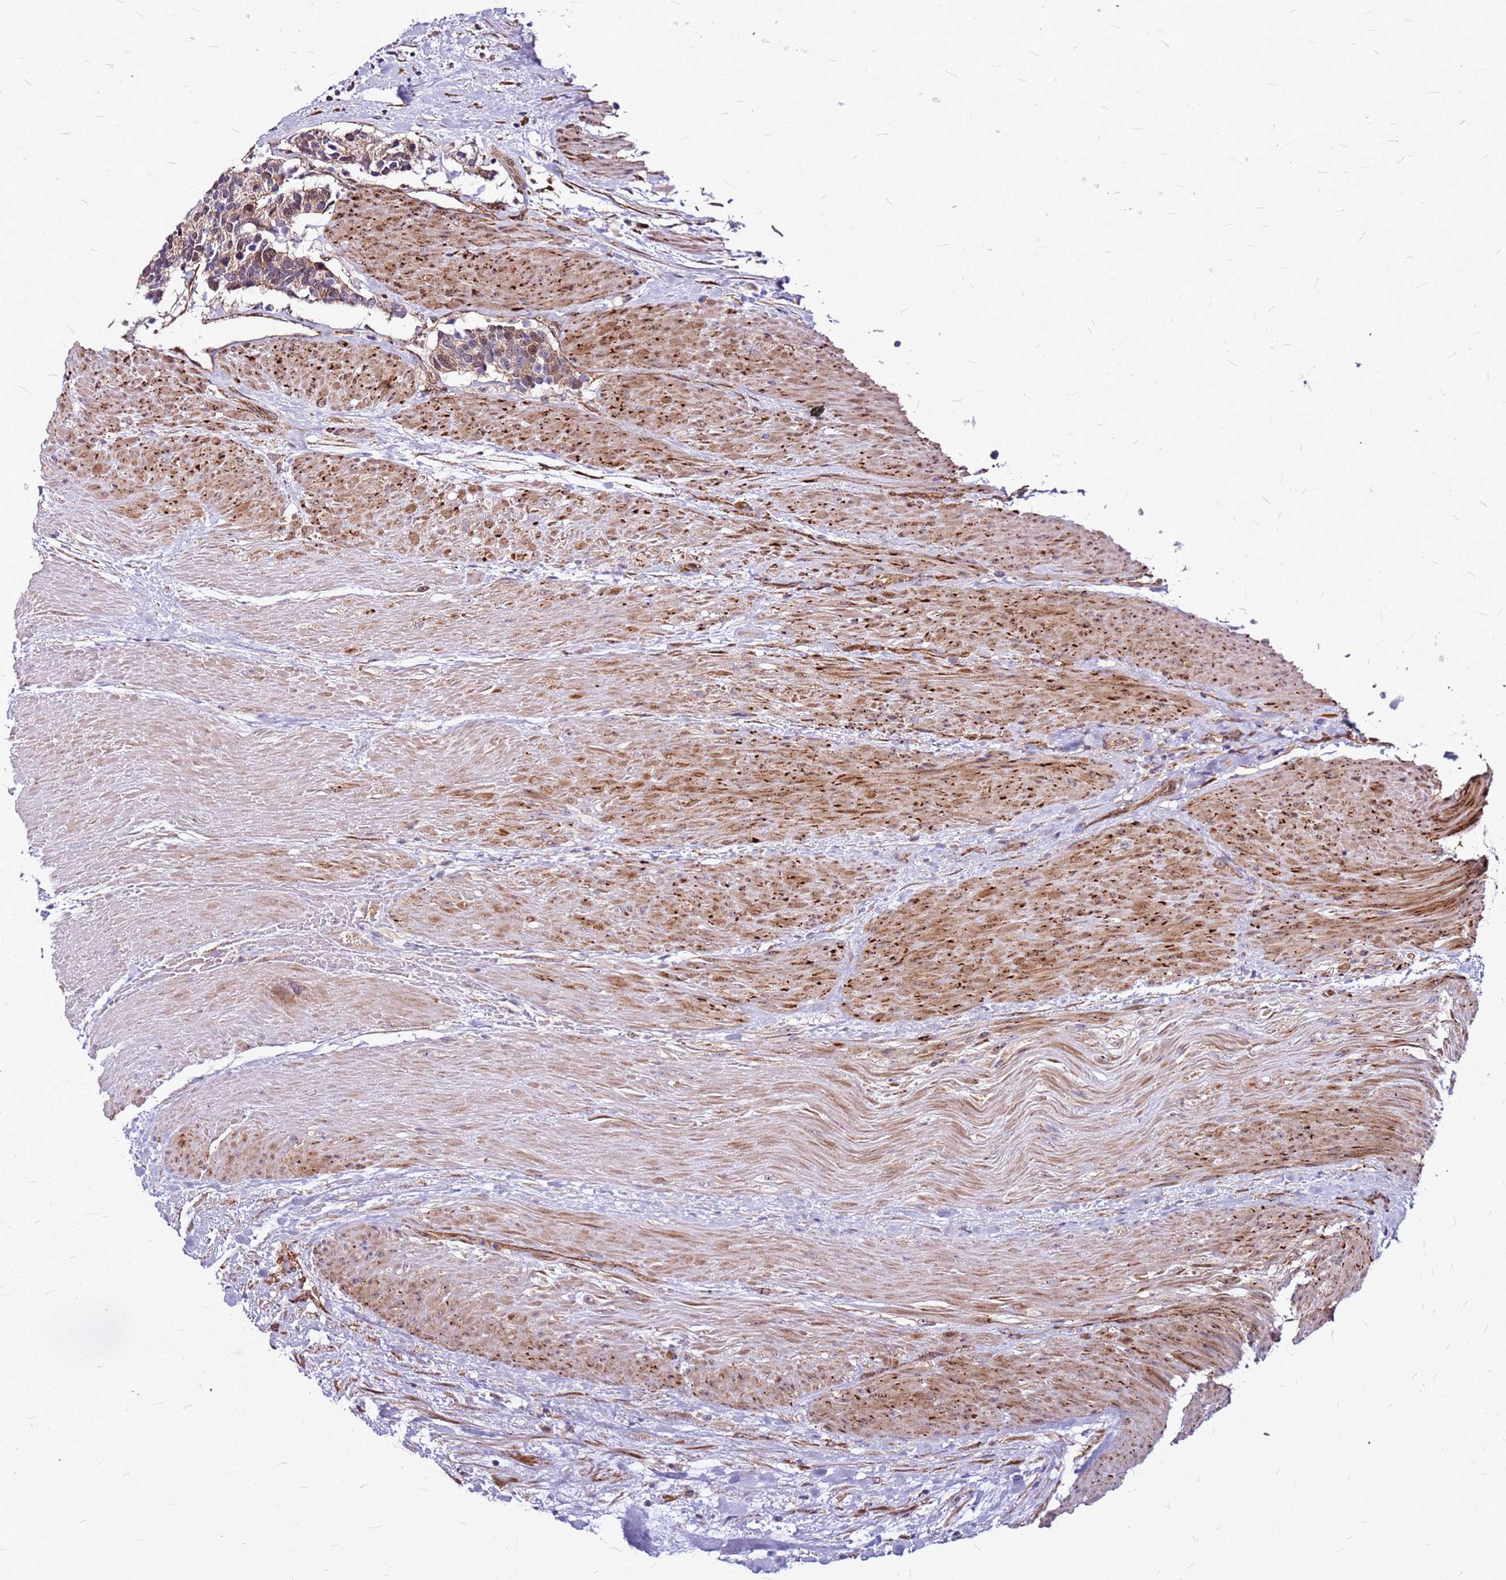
{"staining": {"intensity": "moderate", "quantity": "25%-75%", "location": "cytoplasmic/membranous,nuclear"}, "tissue": "carcinoid", "cell_type": "Tumor cells", "image_type": "cancer", "snomed": [{"axis": "morphology", "description": "Carcinoma, NOS"}, {"axis": "morphology", "description": "Carcinoid, malignant, NOS"}, {"axis": "topography", "description": "Urinary bladder"}], "caption": "Protein expression analysis of carcinoid displays moderate cytoplasmic/membranous and nuclear expression in approximately 25%-75% of tumor cells. (Stains: DAB in brown, nuclei in blue, Microscopy: brightfield microscopy at high magnification).", "gene": "TOPAZ1", "patient": {"sex": "male", "age": 57}}